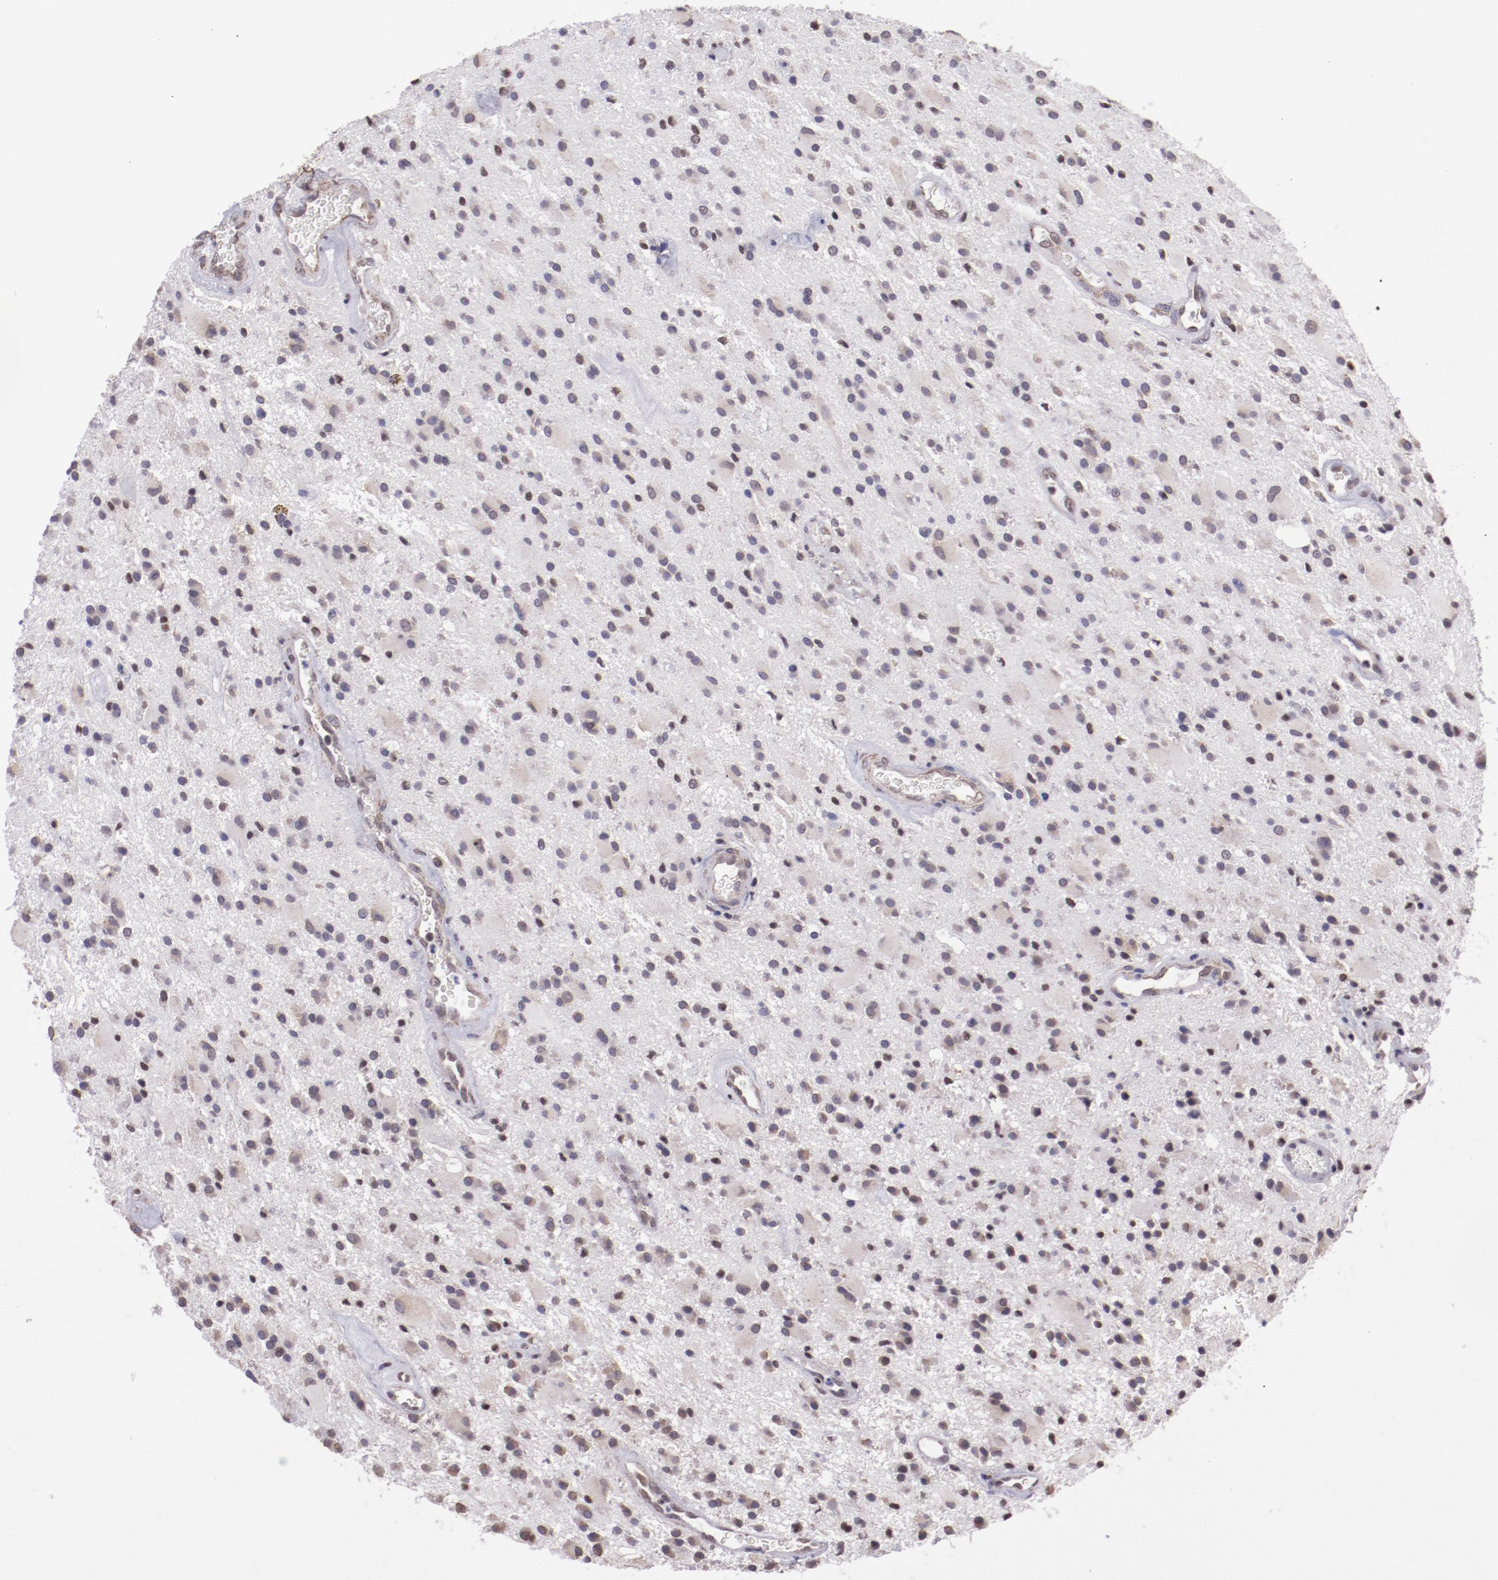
{"staining": {"intensity": "weak", "quantity": "25%-75%", "location": "cytoplasmic/membranous"}, "tissue": "glioma", "cell_type": "Tumor cells", "image_type": "cancer", "snomed": [{"axis": "morphology", "description": "Glioma, malignant, Low grade"}, {"axis": "topography", "description": "Brain"}], "caption": "Tumor cells demonstrate low levels of weak cytoplasmic/membranous staining in about 25%-75% of cells in human malignant glioma (low-grade).", "gene": "ELF1", "patient": {"sex": "male", "age": 58}}